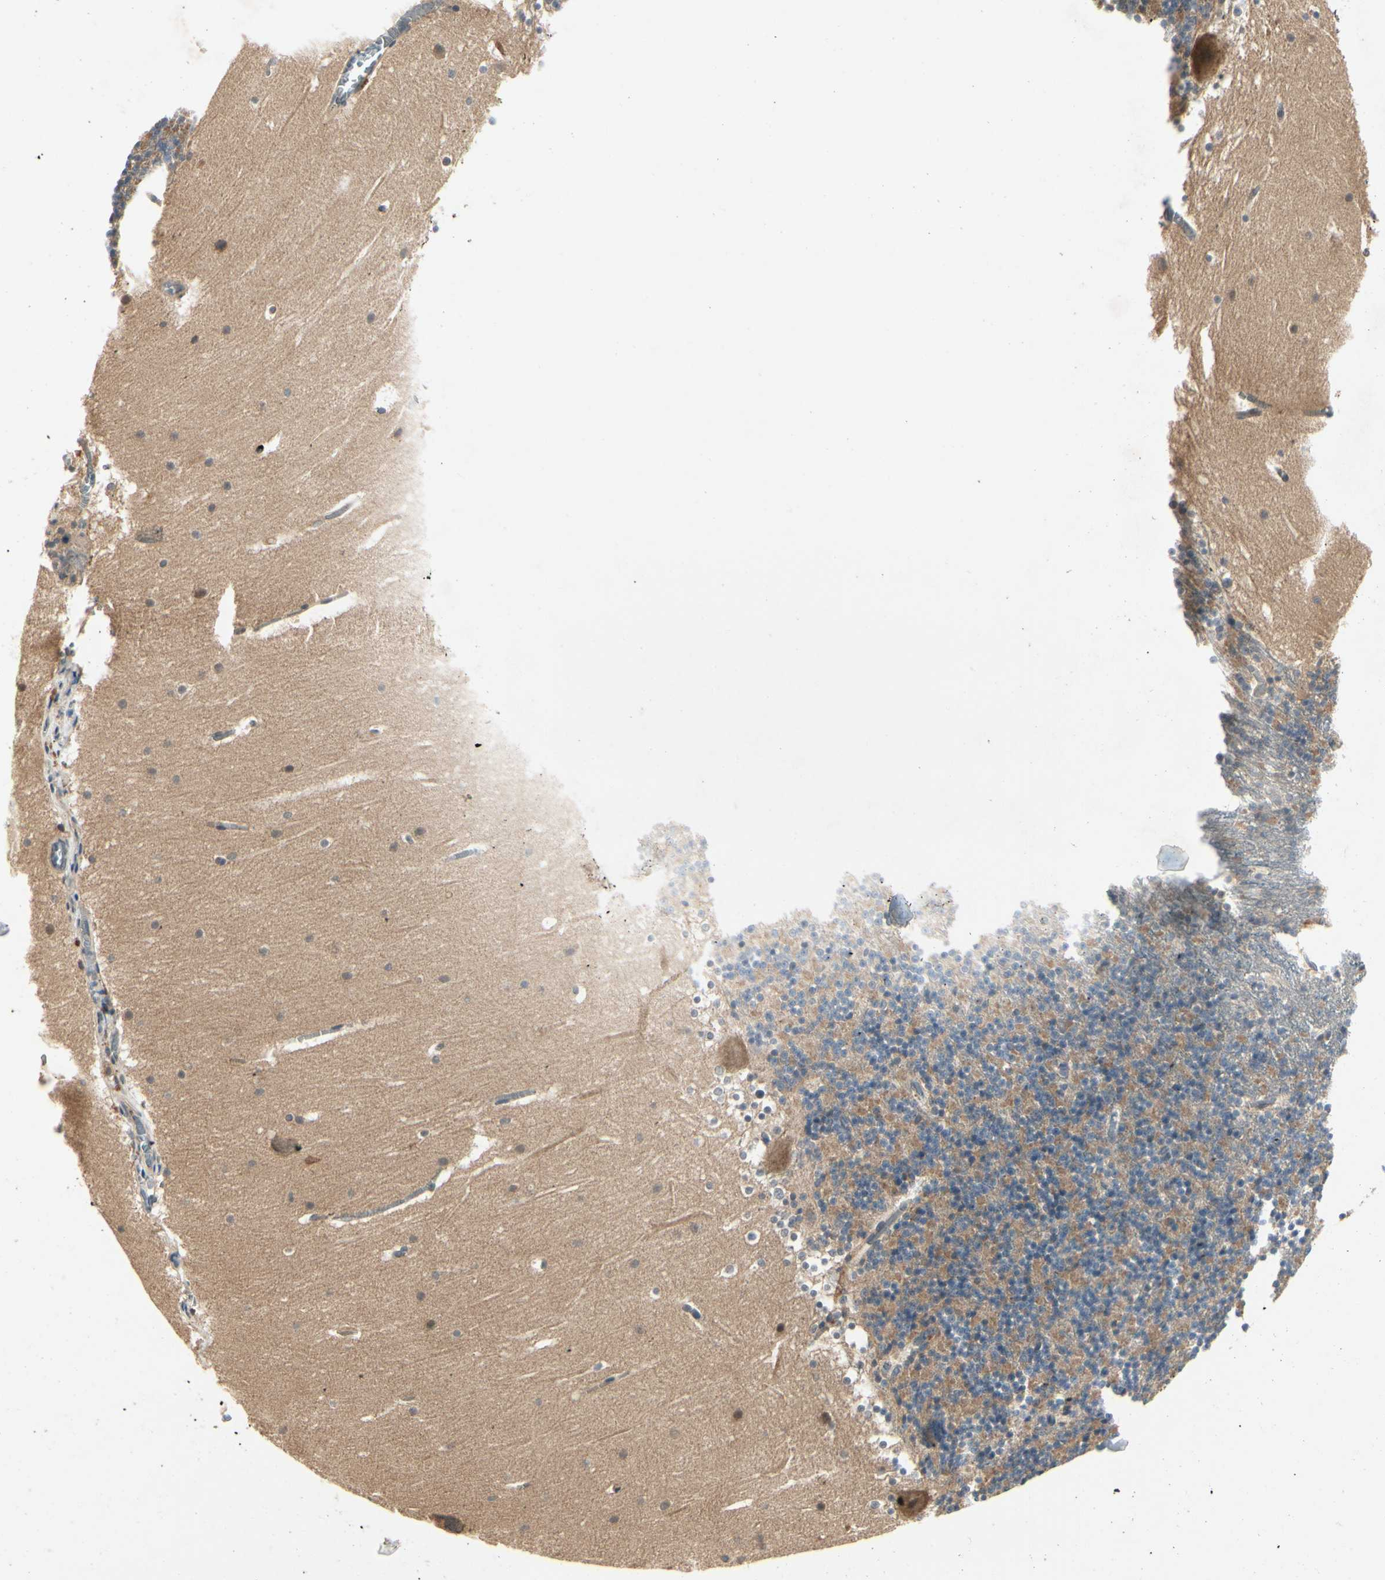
{"staining": {"intensity": "moderate", "quantity": "25%-75%", "location": "cytoplasmic/membranous"}, "tissue": "cerebellum", "cell_type": "Cells in granular layer", "image_type": "normal", "snomed": [{"axis": "morphology", "description": "Normal tissue, NOS"}, {"axis": "topography", "description": "Cerebellum"}], "caption": "This is an image of immunohistochemistry (IHC) staining of unremarkable cerebellum, which shows moderate staining in the cytoplasmic/membranous of cells in granular layer.", "gene": "RNF14", "patient": {"sex": "male", "age": 45}}